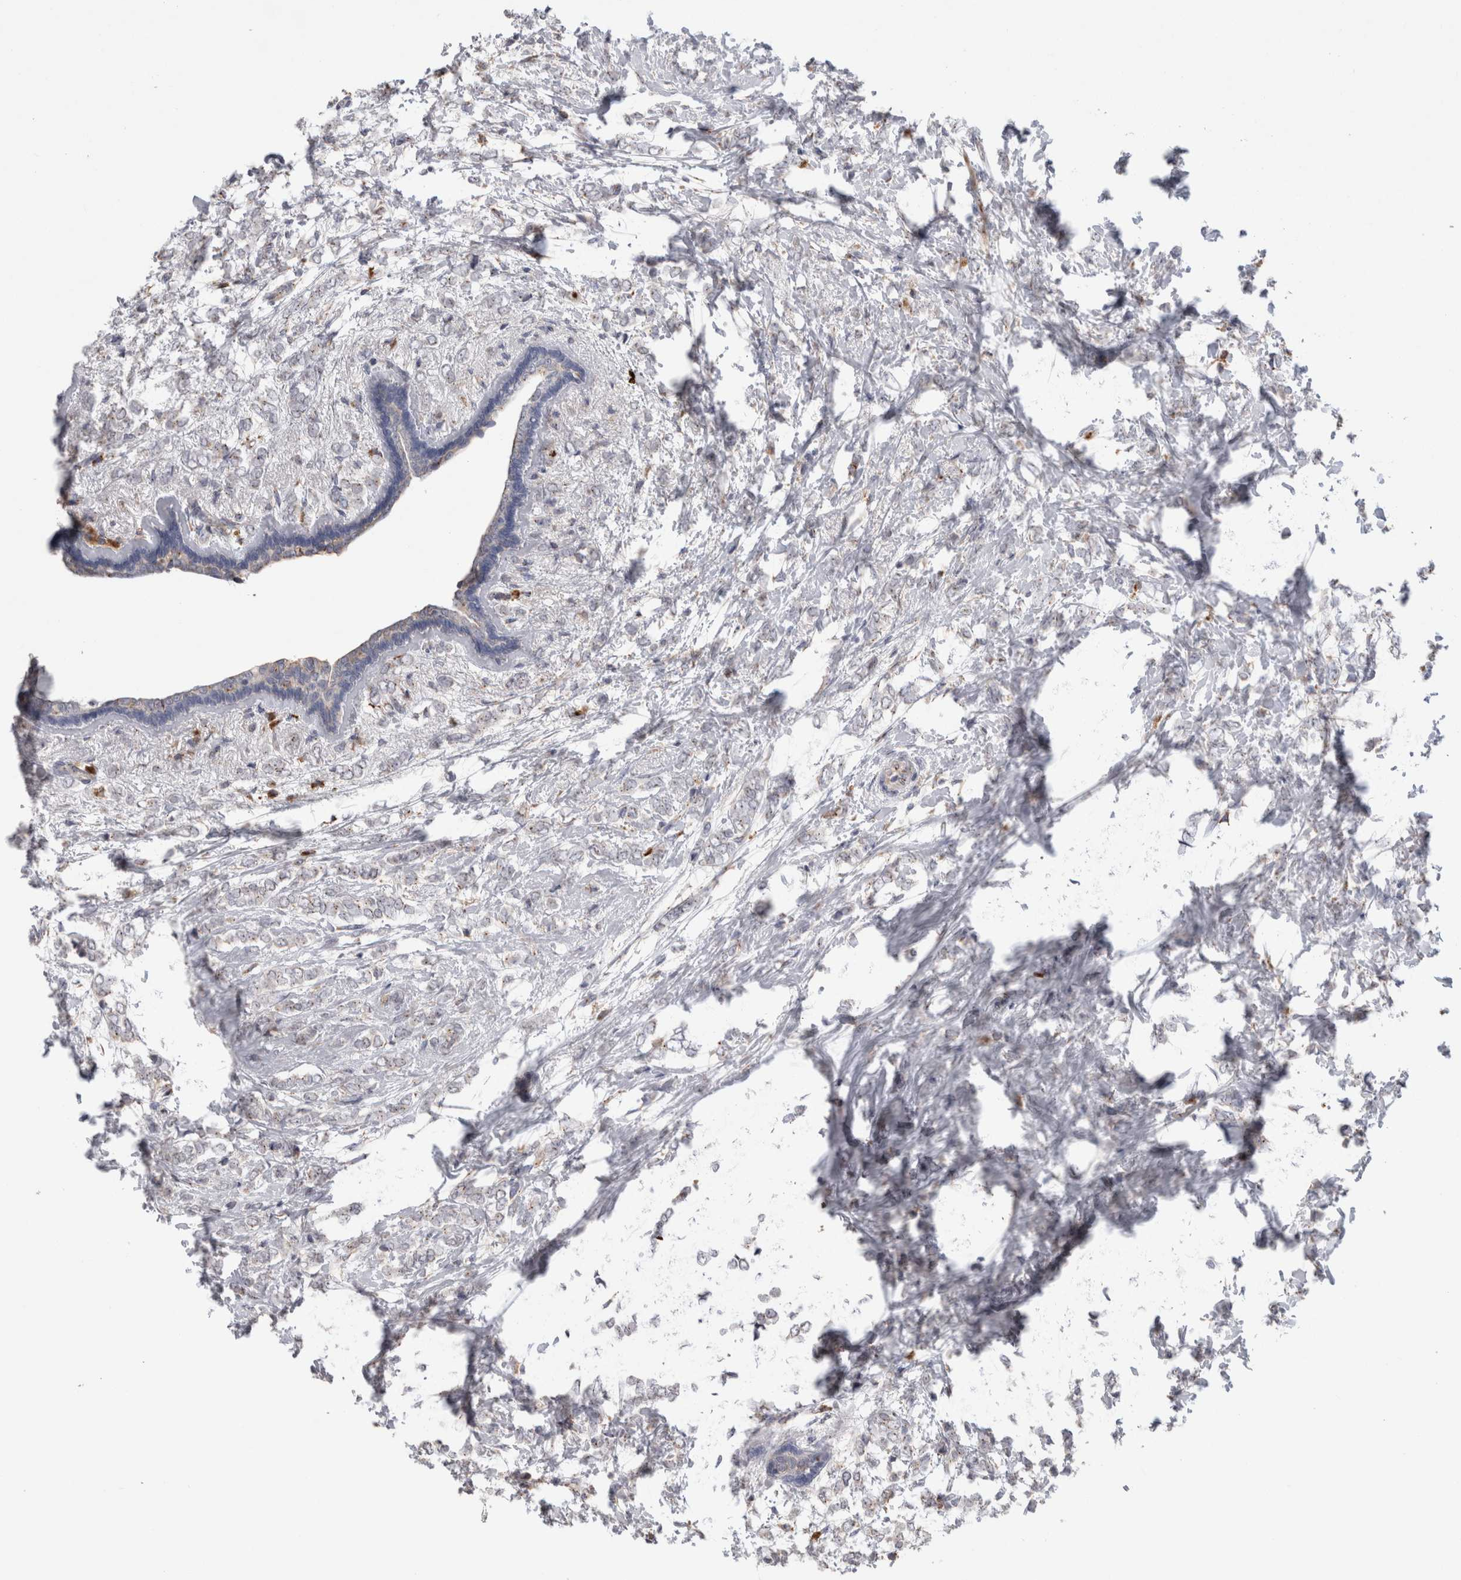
{"staining": {"intensity": "negative", "quantity": "none", "location": "none"}, "tissue": "breast cancer", "cell_type": "Tumor cells", "image_type": "cancer", "snomed": [{"axis": "morphology", "description": "Normal tissue, NOS"}, {"axis": "morphology", "description": "Lobular carcinoma"}, {"axis": "topography", "description": "Breast"}], "caption": "This image is of breast cancer (lobular carcinoma) stained with immunohistochemistry to label a protein in brown with the nuclei are counter-stained blue. There is no expression in tumor cells. (Immunohistochemistry, brightfield microscopy, high magnification).", "gene": "ZNF341", "patient": {"sex": "female", "age": 47}}